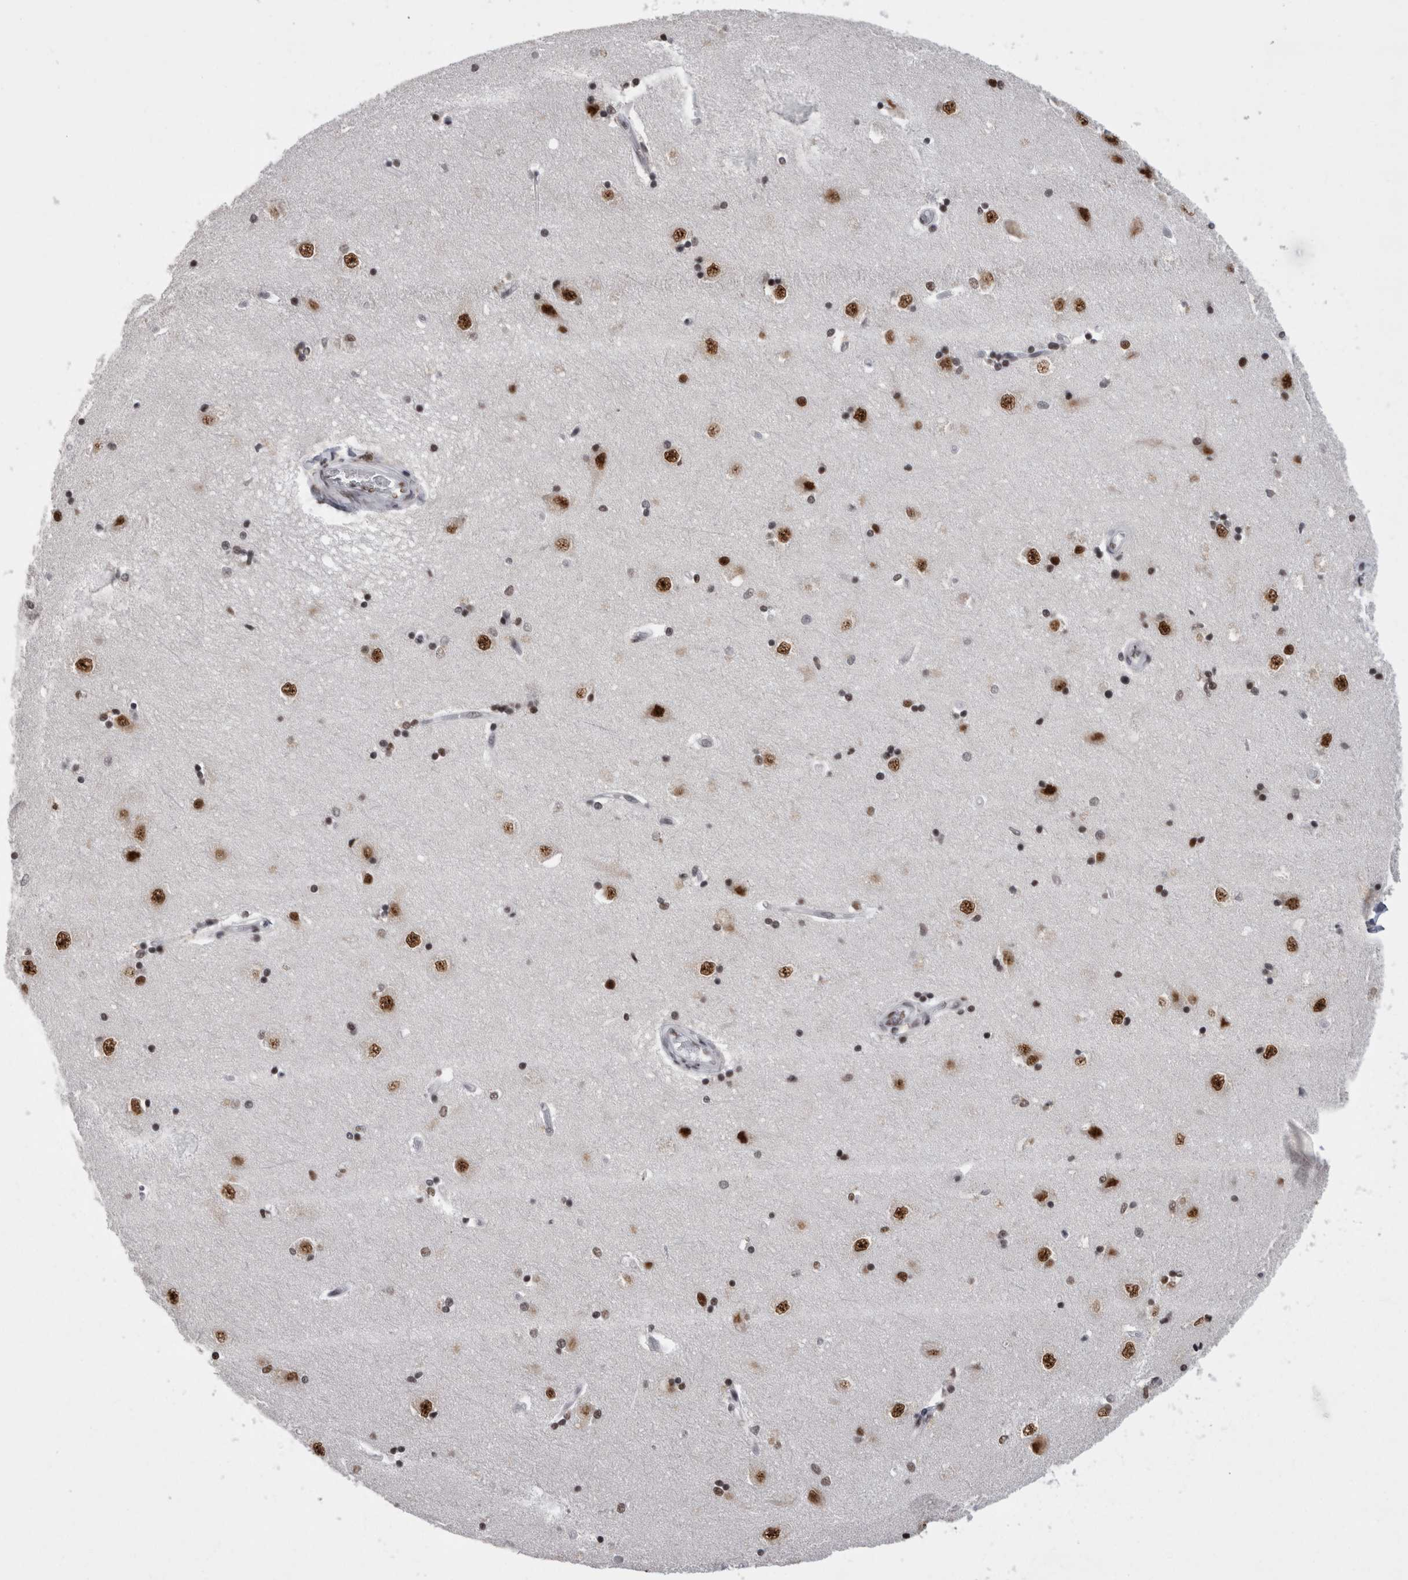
{"staining": {"intensity": "strong", "quantity": "25%-75%", "location": "nuclear"}, "tissue": "hippocampus", "cell_type": "Glial cells", "image_type": "normal", "snomed": [{"axis": "morphology", "description": "Normal tissue, NOS"}, {"axis": "topography", "description": "Hippocampus"}], "caption": "Immunohistochemical staining of normal human hippocampus demonstrates 25%-75% levels of strong nuclear protein positivity in about 25%-75% of glial cells.", "gene": "SNRNP40", "patient": {"sex": "male", "age": 45}}